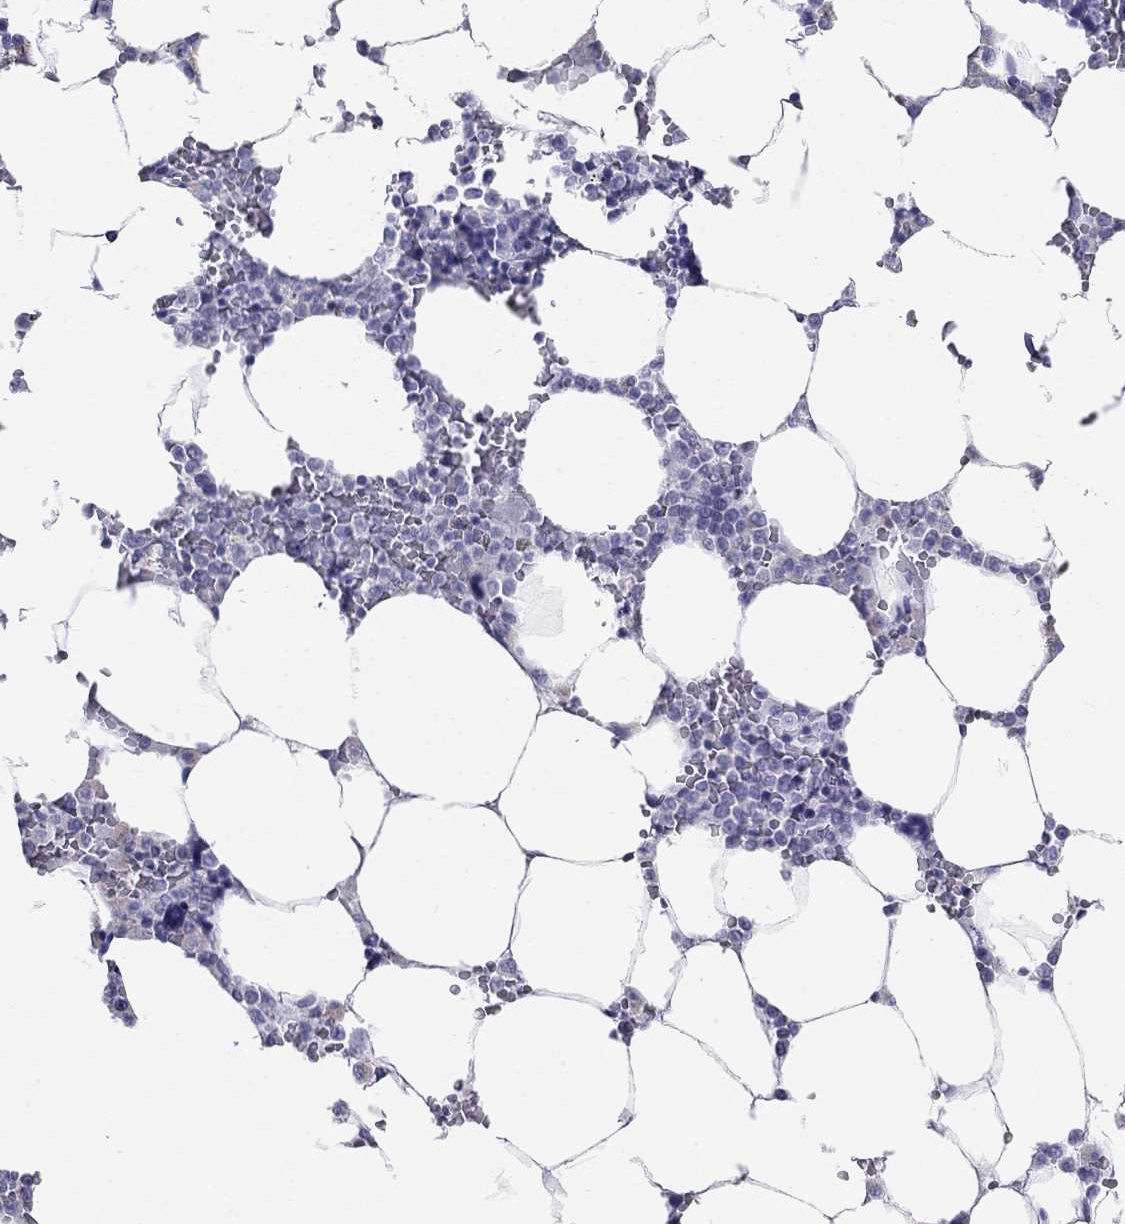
{"staining": {"intensity": "negative", "quantity": "none", "location": "none"}, "tissue": "bone marrow", "cell_type": "Hematopoietic cells", "image_type": "normal", "snomed": [{"axis": "morphology", "description": "Normal tissue, NOS"}, {"axis": "topography", "description": "Bone marrow"}], "caption": "DAB immunohistochemical staining of benign bone marrow shows no significant staining in hematopoietic cells.", "gene": "DPY19L2", "patient": {"sex": "male", "age": 63}}